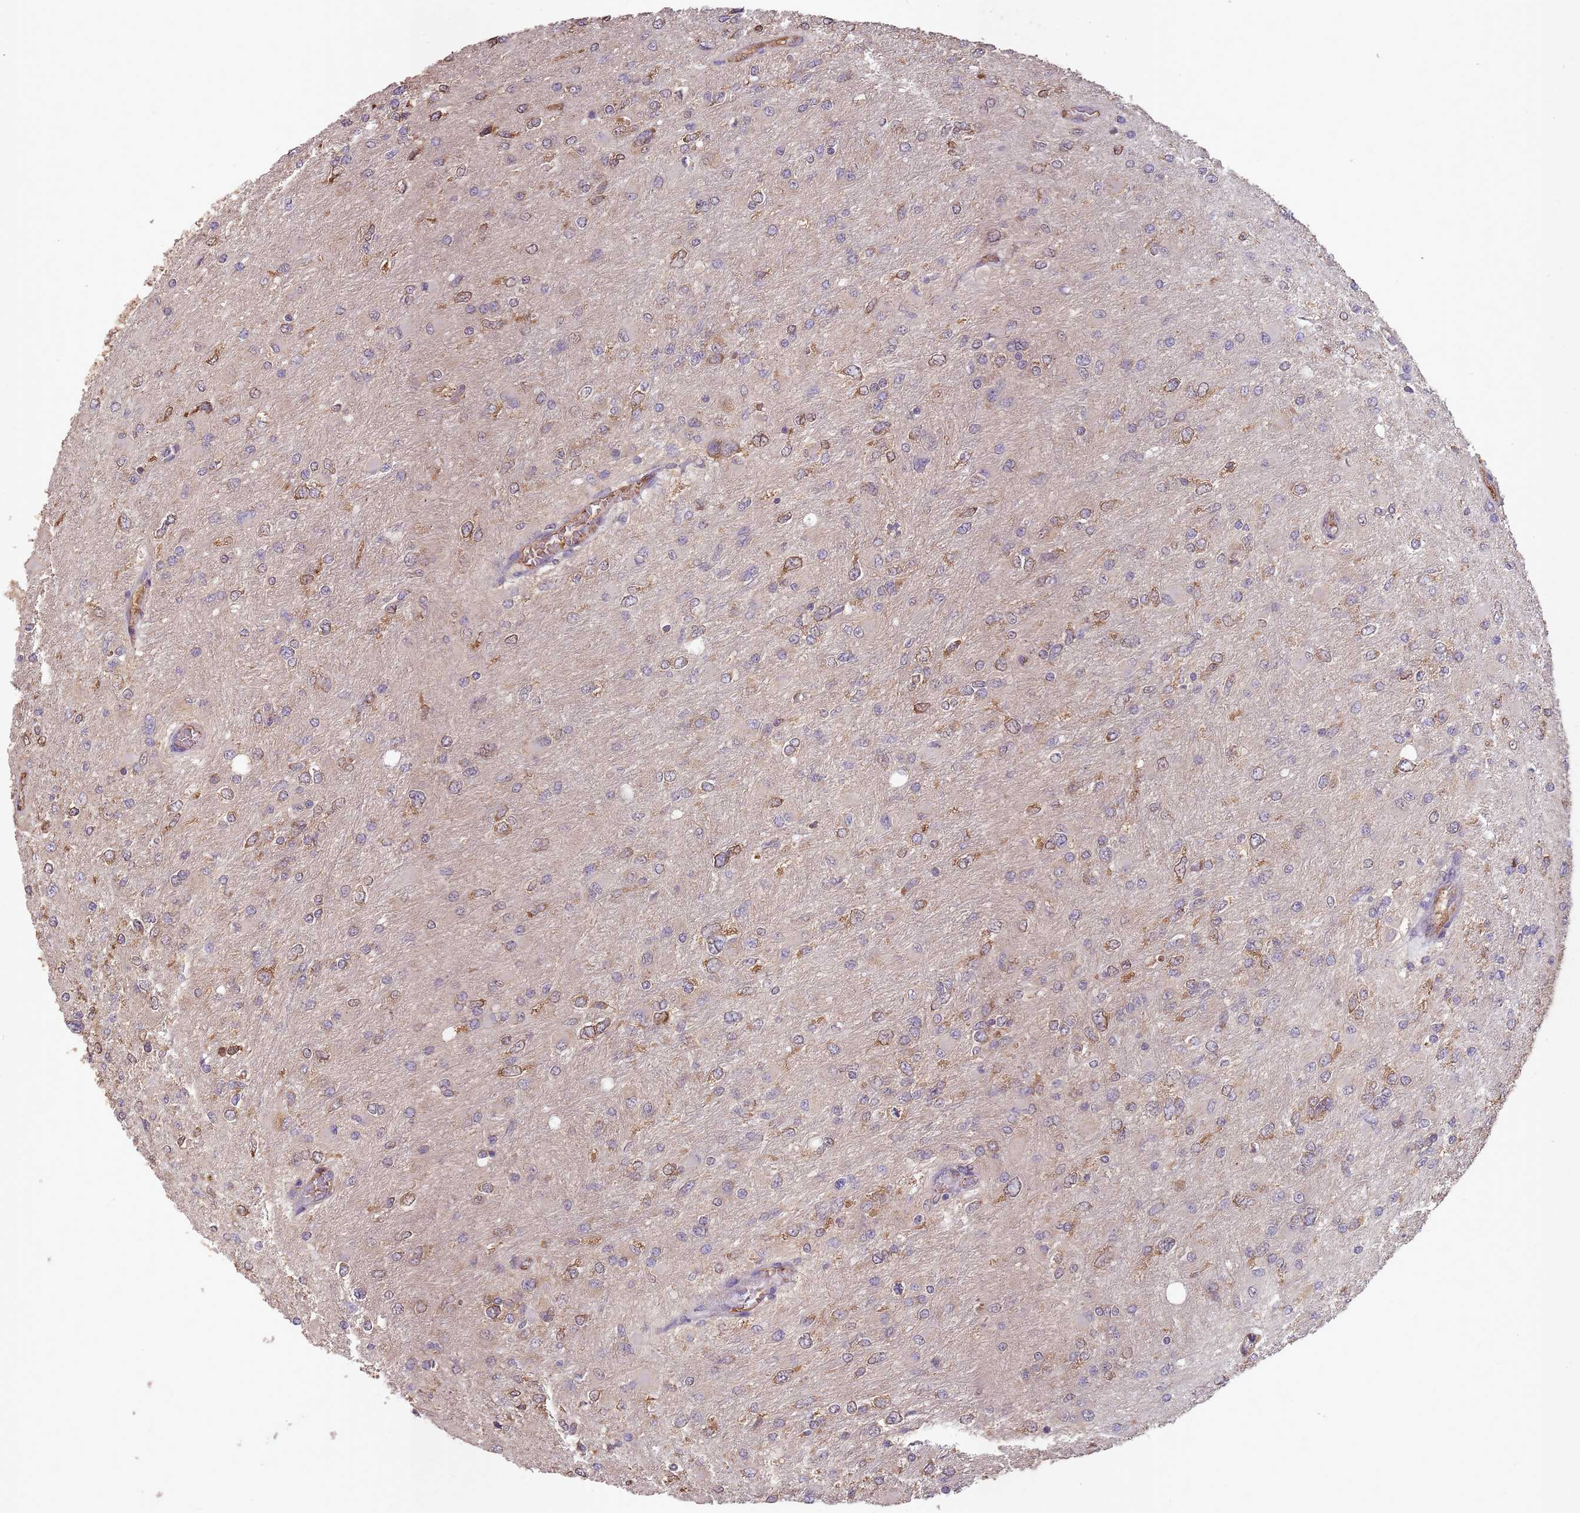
{"staining": {"intensity": "weak", "quantity": "<25%", "location": "cytoplasmic/membranous"}, "tissue": "glioma", "cell_type": "Tumor cells", "image_type": "cancer", "snomed": [{"axis": "morphology", "description": "Glioma, malignant, High grade"}, {"axis": "topography", "description": "Cerebral cortex"}], "caption": "This is a micrograph of immunohistochemistry staining of malignant glioma (high-grade), which shows no positivity in tumor cells. The staining is performed using DAB brown chromogen with nuclei counter-stained in using hematoxylin.", "gene": "SANBR", "patient": {"sex": "female", "age": 36}}